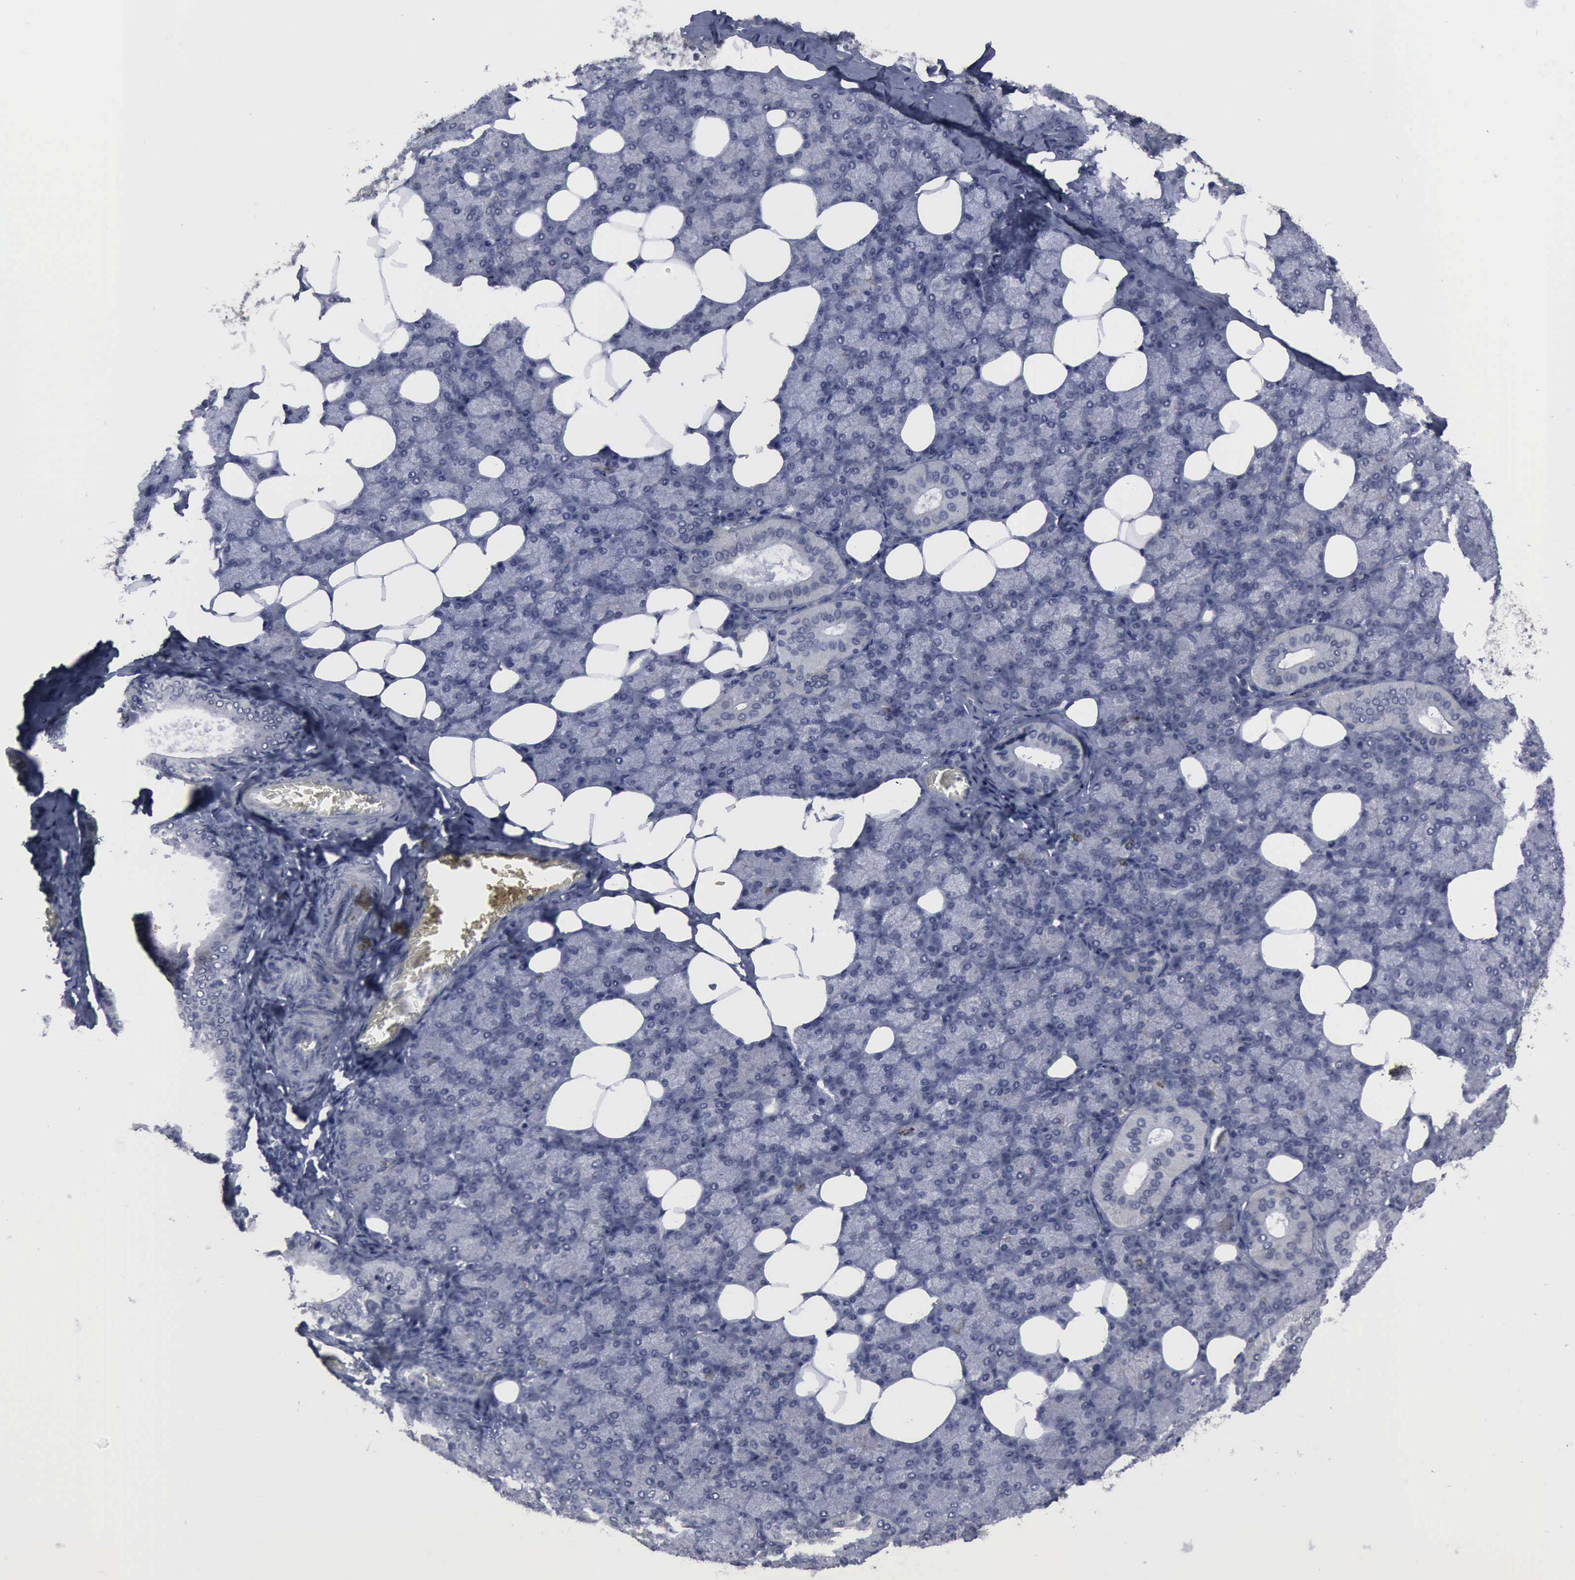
{"staining": {"intensity": "negative", "quantity": "none", "location": "none"}, "tissue": "salivary gland", "cell_type": "Glandular cells", "image_type": "normal", "snomed": [{"axis": "morphology", "description": "Normal tissue, NOS"}, {"axis": "topography", "description": "Lymph node"}, {"axis": "topography", "description": "Salivary gland"}], "caption": "Immunohistochemistry of unremarkable human salivary gland displays no staining in glandular cells. (DAB IHC visualized using brightfield microscopy, high magnification).", "gene": "MYO18B", "patient": {"sex": "male", "age": 8}}